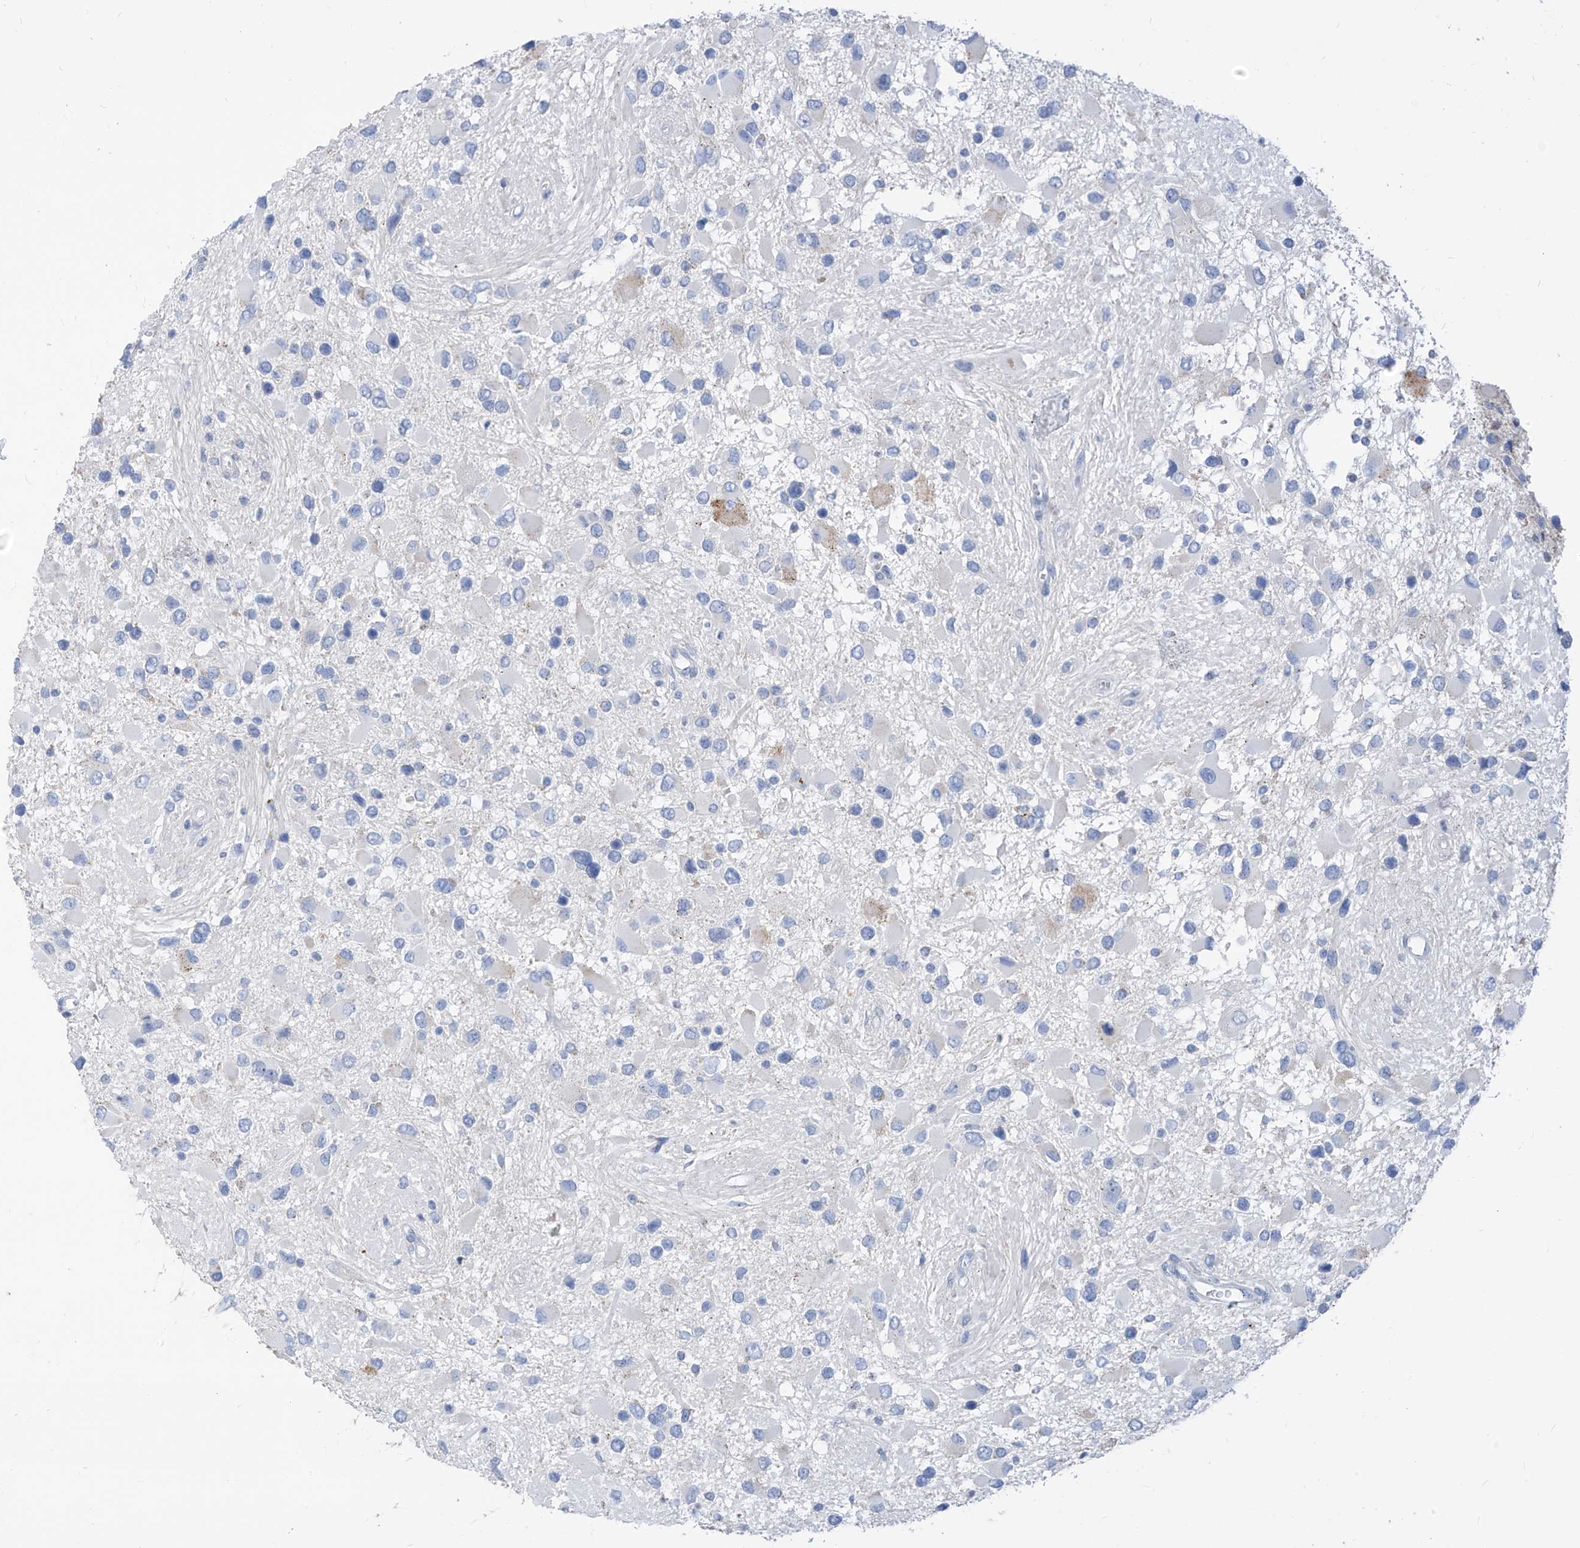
{"staining": {"intensity": "negative", "quantity": "none", "location": "none"}, "tissue": "glioma", "cell_type": "Tumor cells", "image_type": "cancer", "snomed": [{"axis": "morphology", "description": "Glioma, malignant, High grade"}, {"axis": "topography", "description": "Brain"}], "caption": "This is an immunohistochemistry photomicrograph of malignant high-grade glioma. There is no expression in tumor cells.", "gene": "ZNF404", "patient": {"sex": "male", "age": 53}}